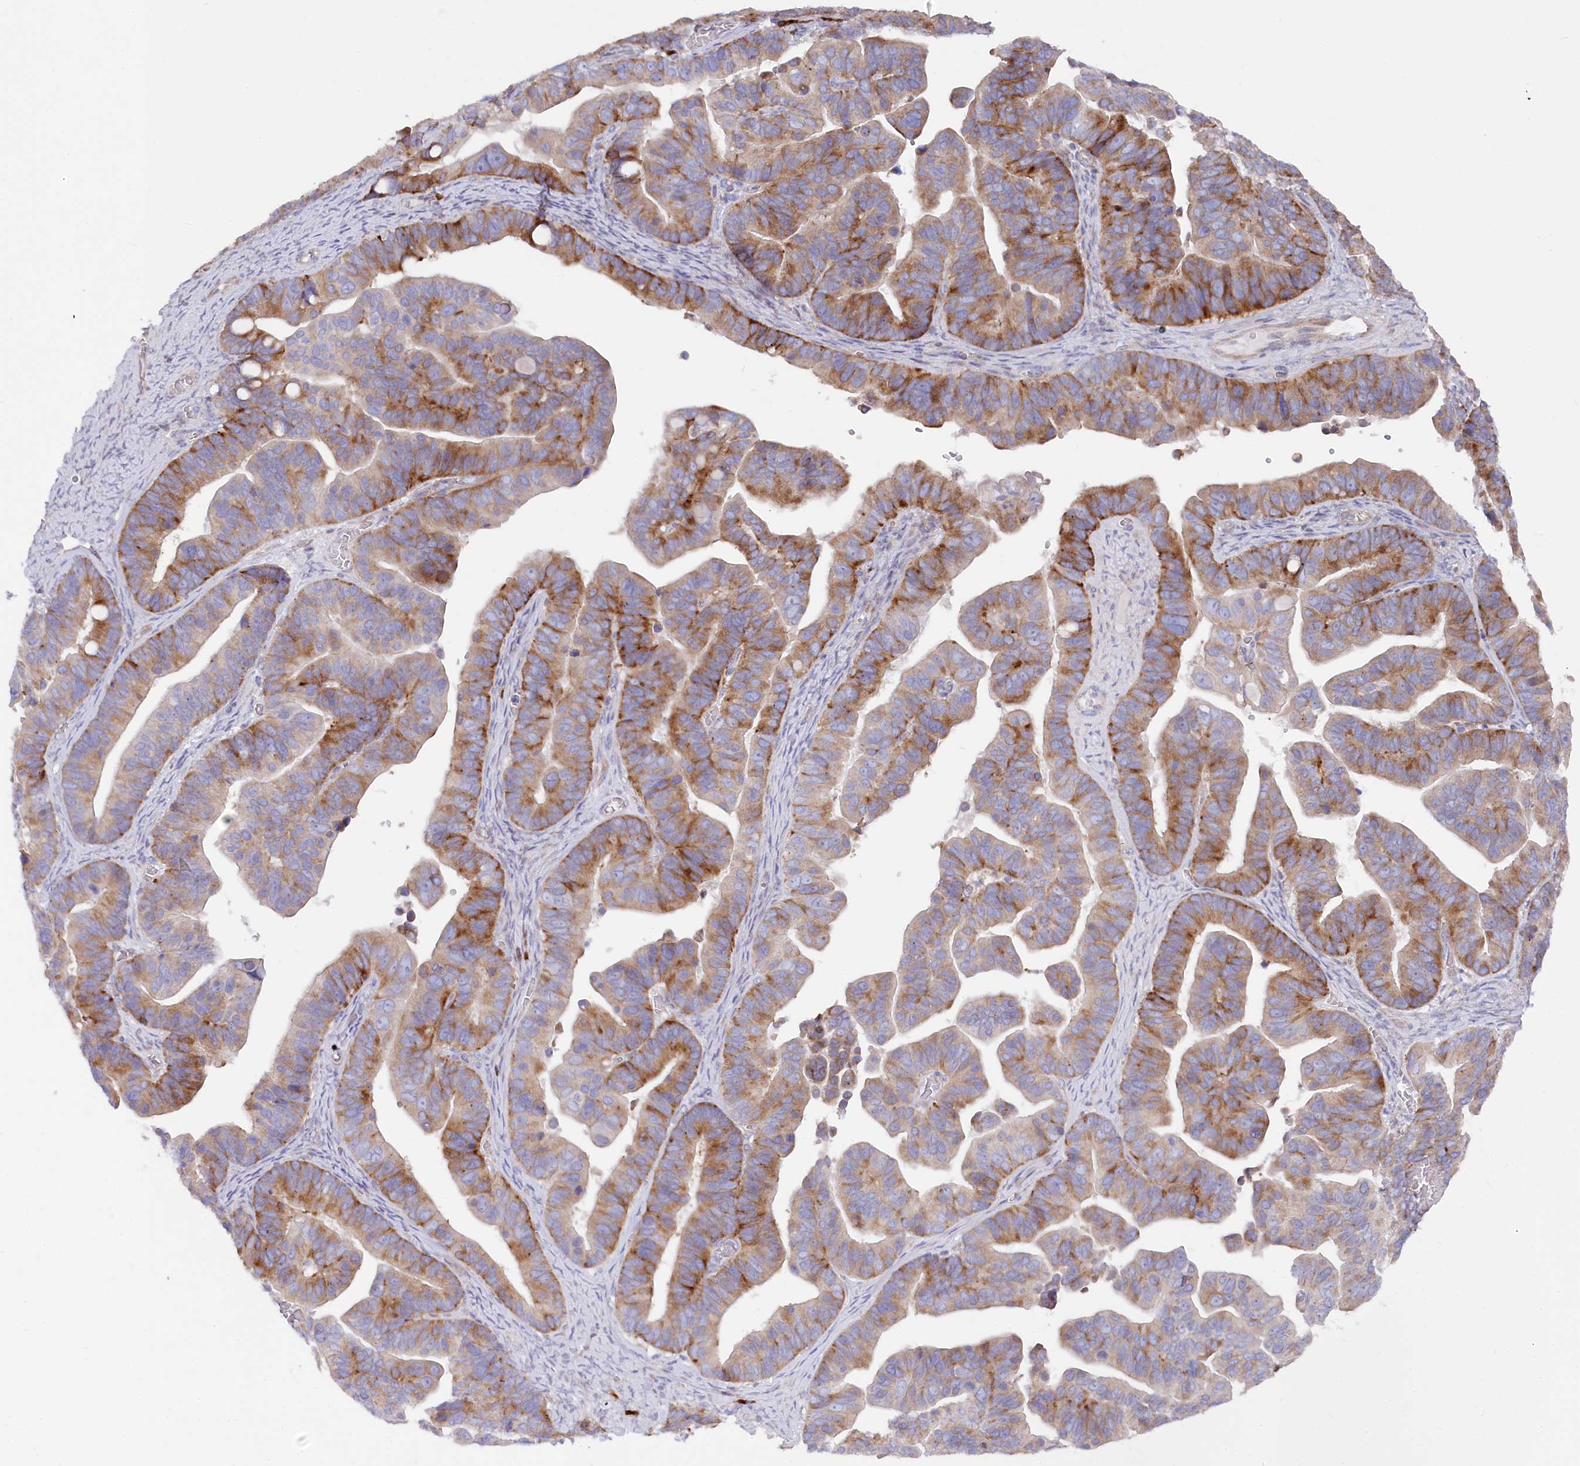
{"staining": {"intensity": "moderate", "quantity": ">75%", "location": "cytoplasmic/membranous"}, "tissue": "ovarian cancer", "cell_type": "Tumor cells", "image_type": "cancer", "snomed": [{"axis": "morphology", "description": "Cystadenocarcinoma, serous, NOS"}, {"axis": "topography", "description": "Ovary"}], "caption": "Moderate cytoplasmic/membranous protein expression is appreciated in about >75% of tumor cells in serous cystadenocarcinoma (ovarian). Using DAB (3,3'-diaminobenzidine) (brown) and hematoxylin (blue) stains, captured at high magnification using brightfield microscopy.", "gene": "POGLUT1", "patient": {"sex": "female", "age": 56}}